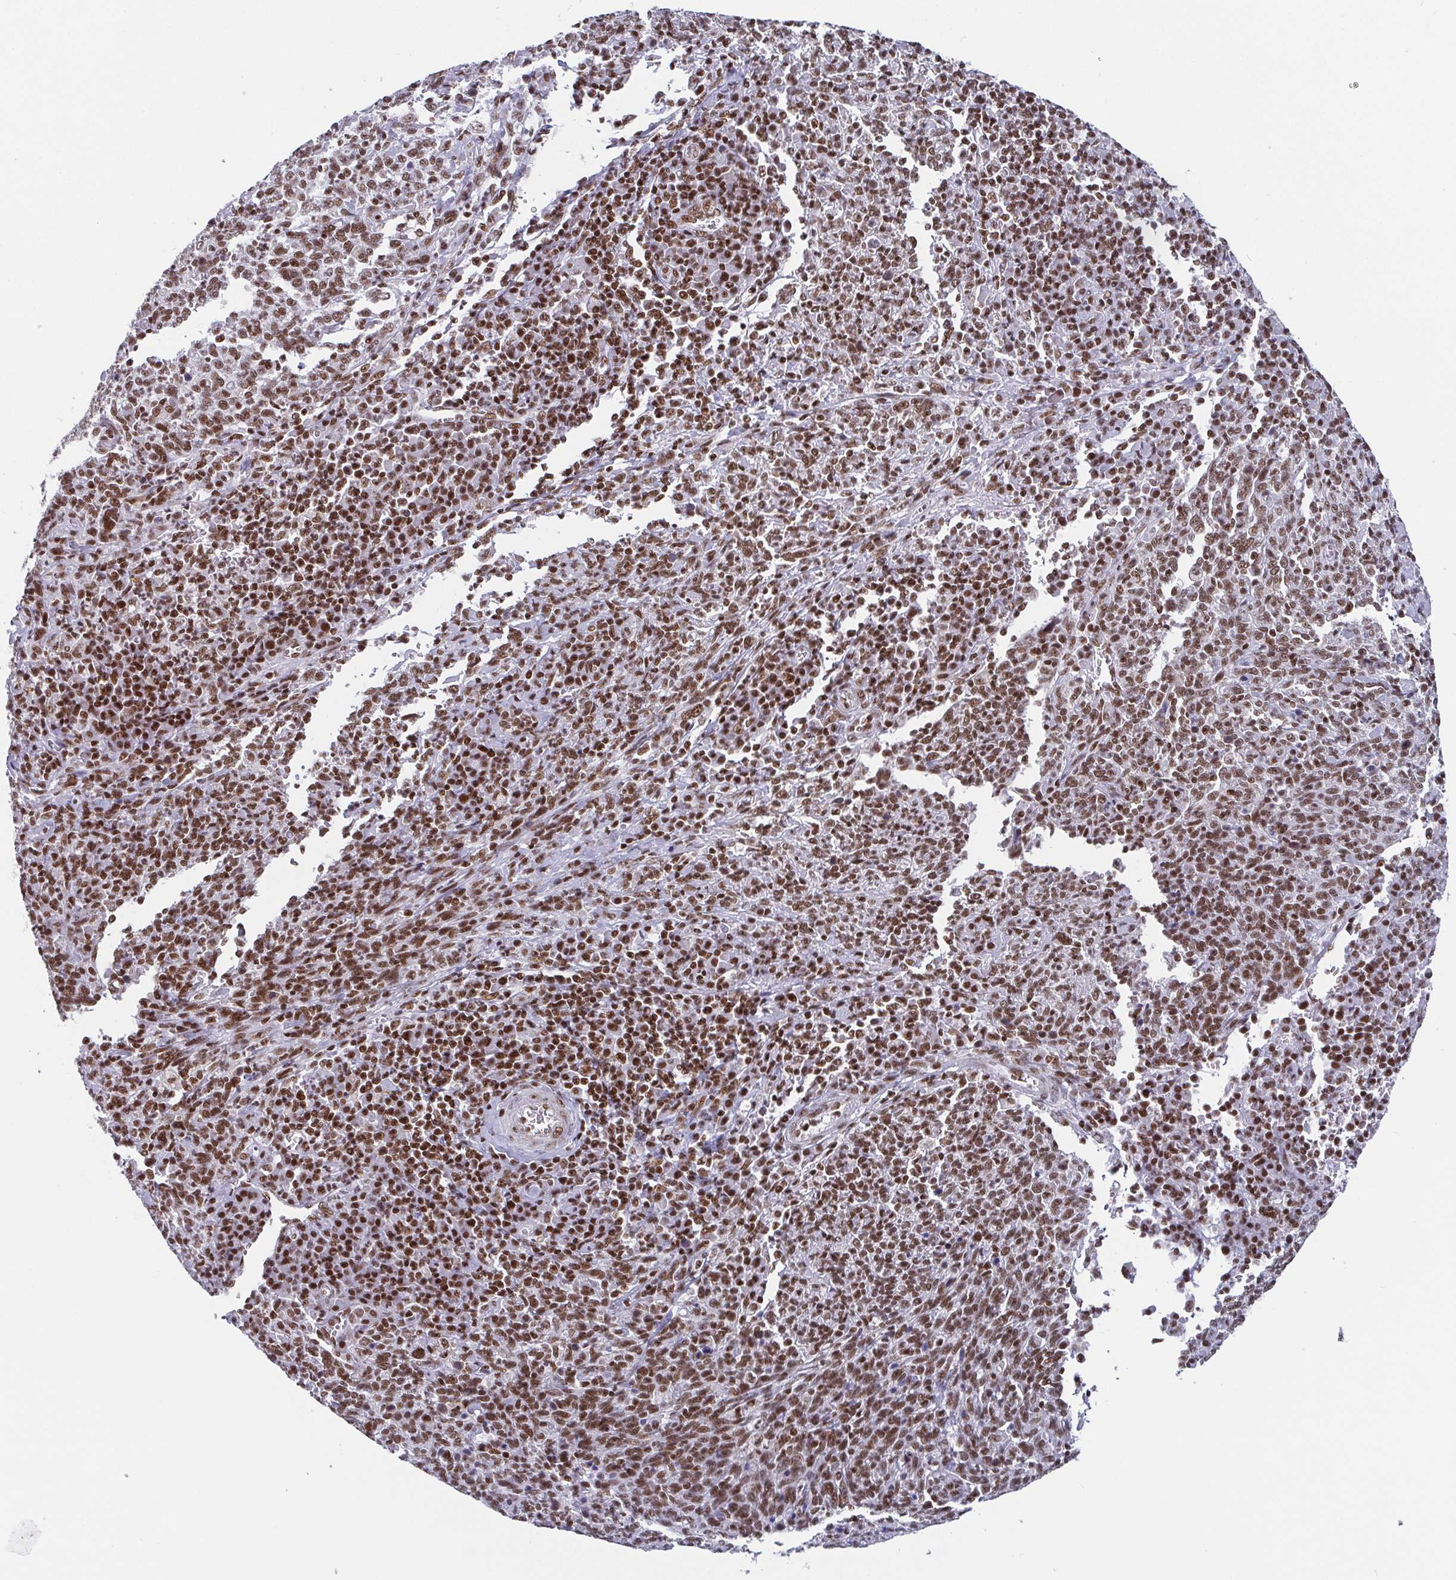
{"staining": {"intensity": "moderate", "quantity": ">75%", "location": "nuclear"}, "tissue": "cervical cancer", "cell_type": "Tumor cells", "image_type": "cancer", "snomed": [{"axis": "morphology", "description": "Squamous cell carcinoma, NOS"}, {"axis": "topography", "description": "Cervix"}], "caption": "Immunohistochemical staining of cervical cancer demonstrates medium levels of moderate nuclear protein expression in approximately >75% of tumor cells. The staining is performed using DAB (3,3'-diaminobenzidine) brown chromogen to label protein expression. The nuclei are counter-stained blue using hematoxylin.", "gene": "CTCF", "patient": {"sex": "female", "age": 46}}